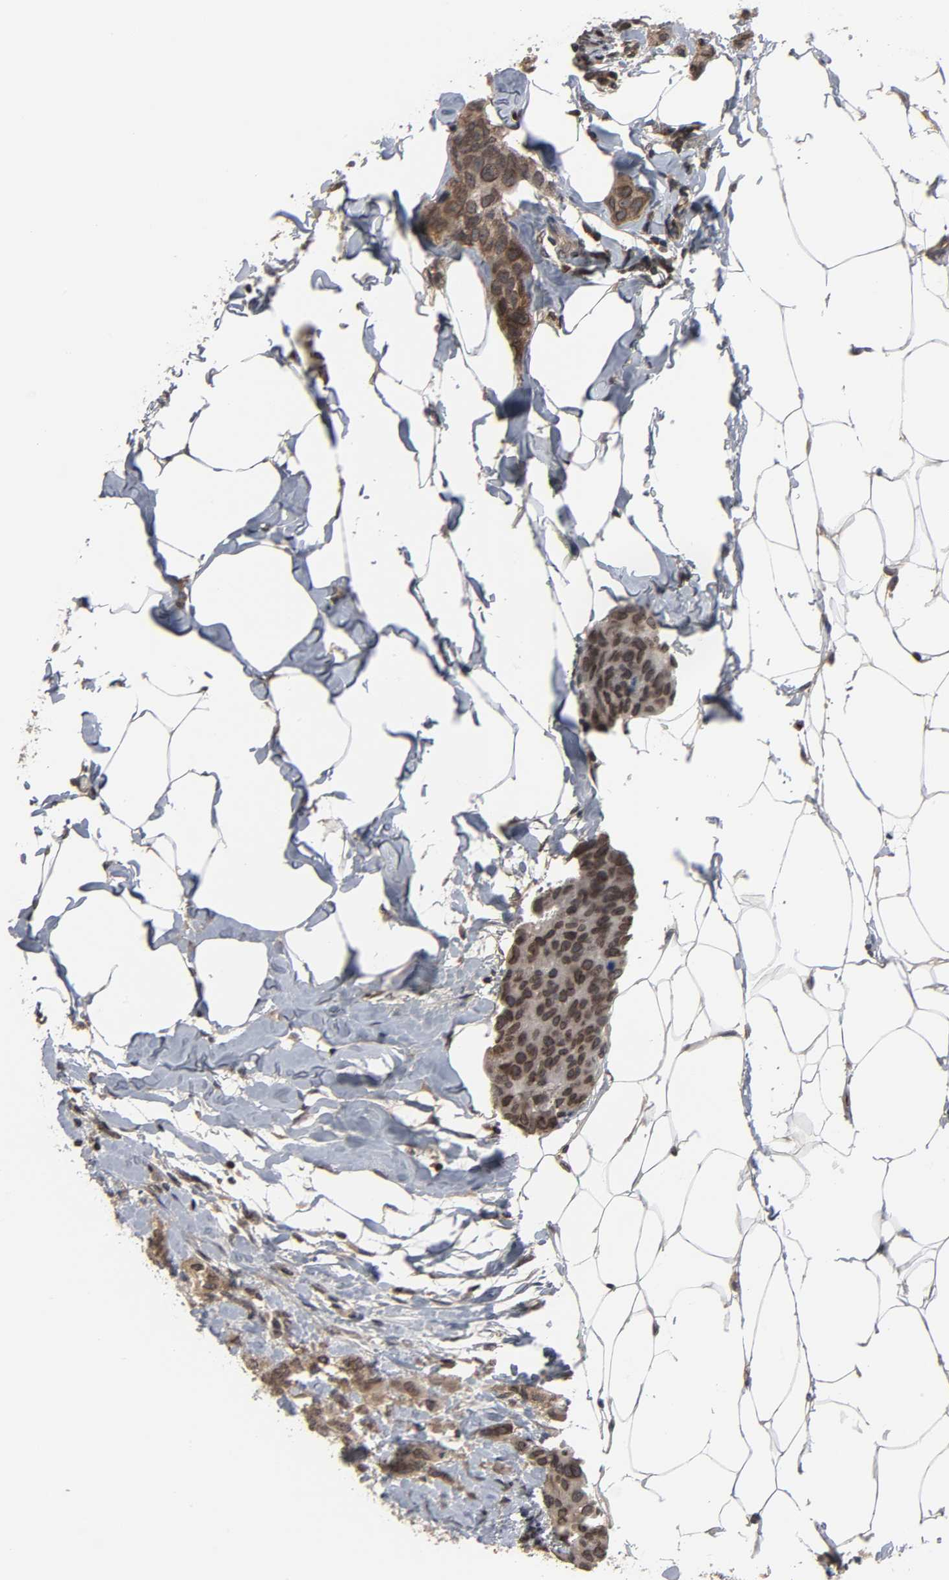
{"staining": {"intensity": "strong", "quantity": ">75%", "location": "cytoplasmic/membranous,nuclear"}, "tissue": "breast cancer", "cell_type": "Tumor cells", "image_type": "cancer", "snomed": [{"axis": "morphology", "description": "Normal tissue, NOS"}, {"axis": "morphology", "description": "Duct carcinoma"}, {"axis": "topography", "description": "Breast"}], "caption": "Immunohistochemistry (IHC) micrograph of human breast cancer stained for a protein (brown), which shows high levels of strong cytoplasmic/membranous and nuclear staining in approximately >75% of tumor cells.", "gene": "CPN2", "patient": {"sex": "female", "age": 50}}